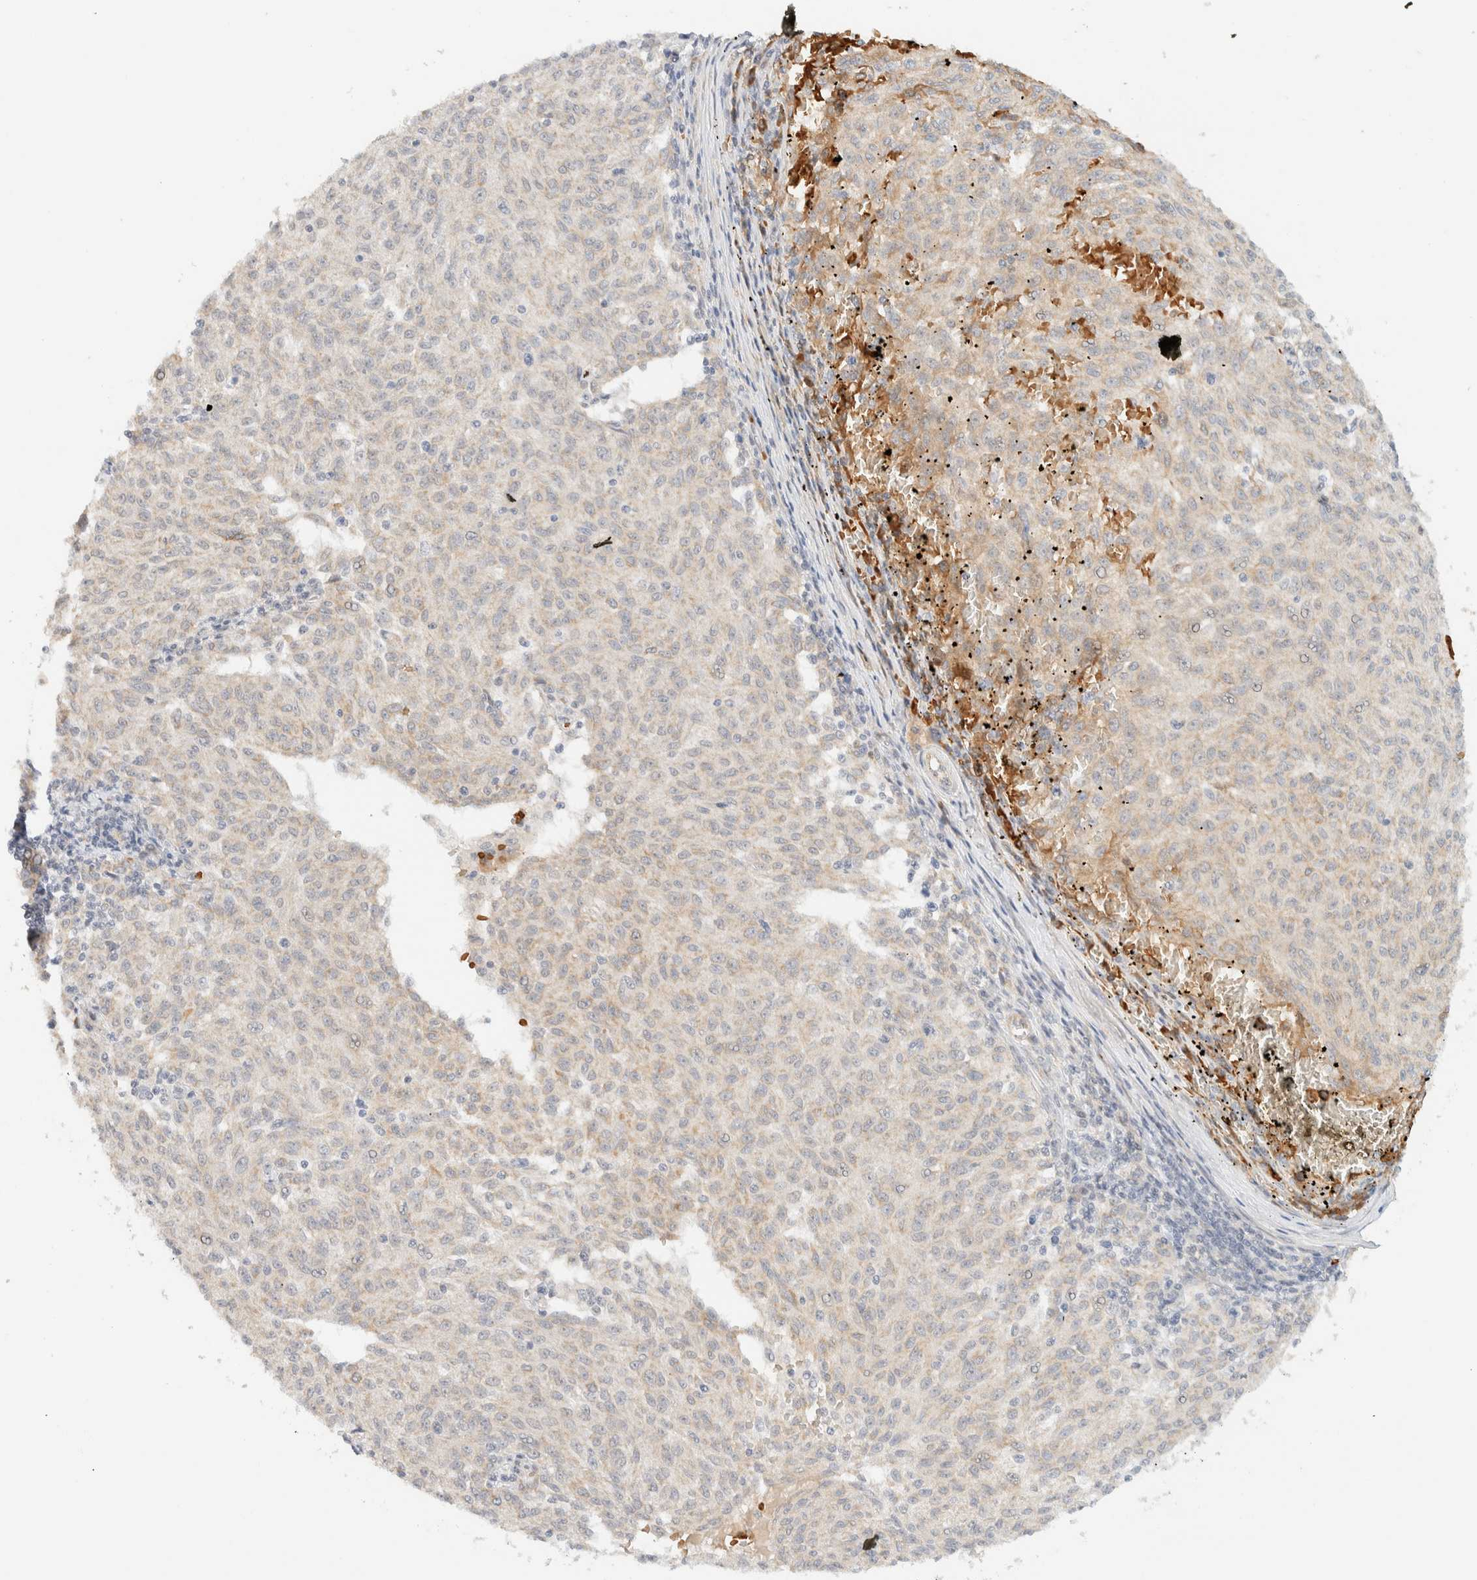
{"staining": {"intensity": "weak", "quantity": "<25%", "location": "cytoplasmic/membranous"}, "tissue": "melanoma", "cell_type": "Tumor cells", "image_type": "cancer", "snomed": [{"axis": "morphology", "description": "Malignant melanoma, NOS"}, {"axis": "topography", "description": "Skin"}], "caption": "There is no significant expression in tumor cells of melanoma. Brightfield microscopy of immunohistochemistry stained with DAB (3,3'-diaminobenzidine) (brown) and hematoxylin (blue), captured at high magnification.", "gene": "TNK1", "patient": {"sex": "female", "age": 72}}